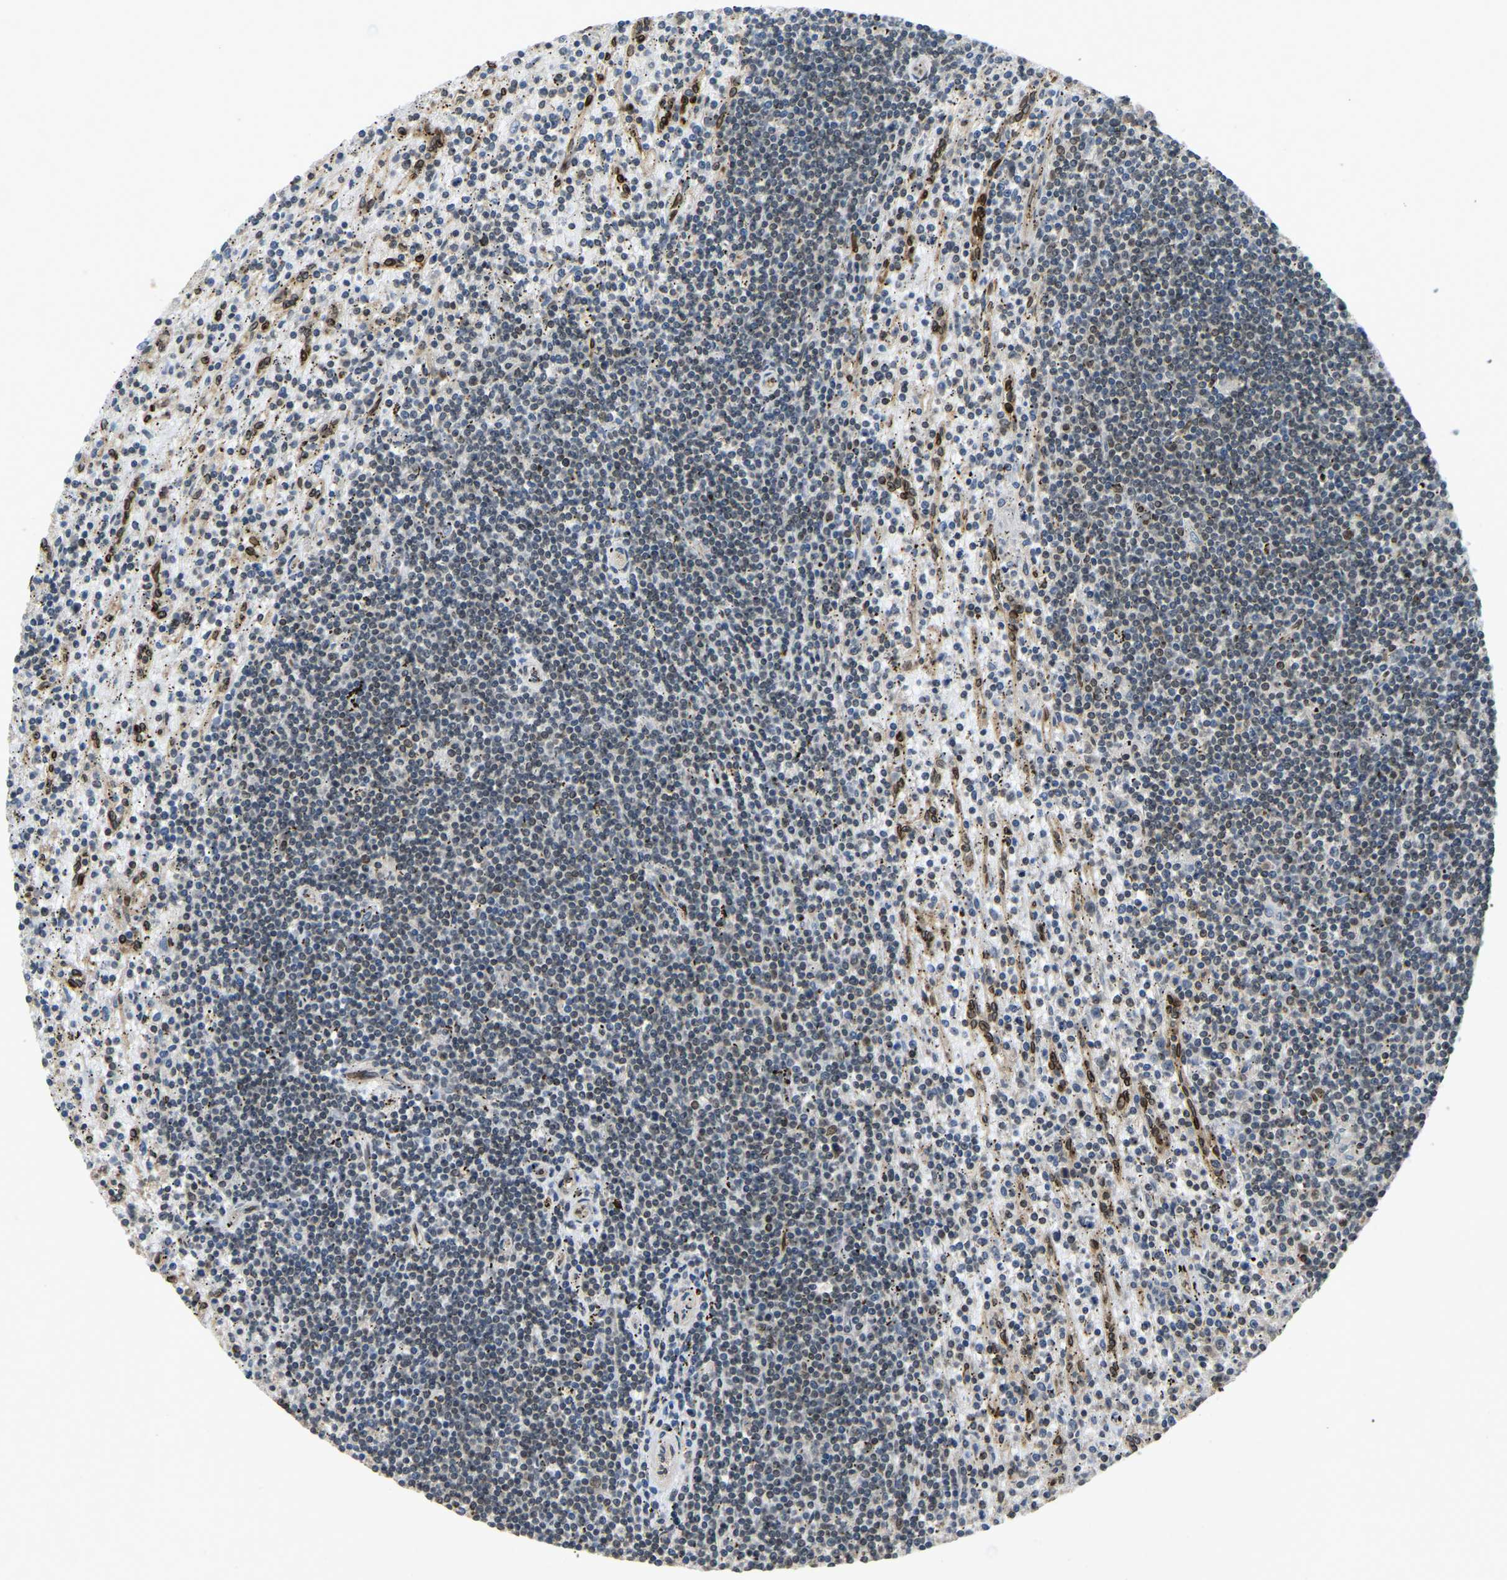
{"staining": {"intensity": "weak", "quantity": "<25%", "location": "nuclear"}, "tissue": "lymphoma", "cell_type": "Tumor cells", "image_type": "cancer", "snomed": [{"axis": "morphology", "description": "Malignant lymphoma, non-Hodgkin's type, Low grade"}, {"axis": "topography", "description": "Spleen"}], "caption": "Tumor cells show no significant staining in lymphoma.", "gene": "SYNE1", "patient": {"sex": "male", "age": 76}}